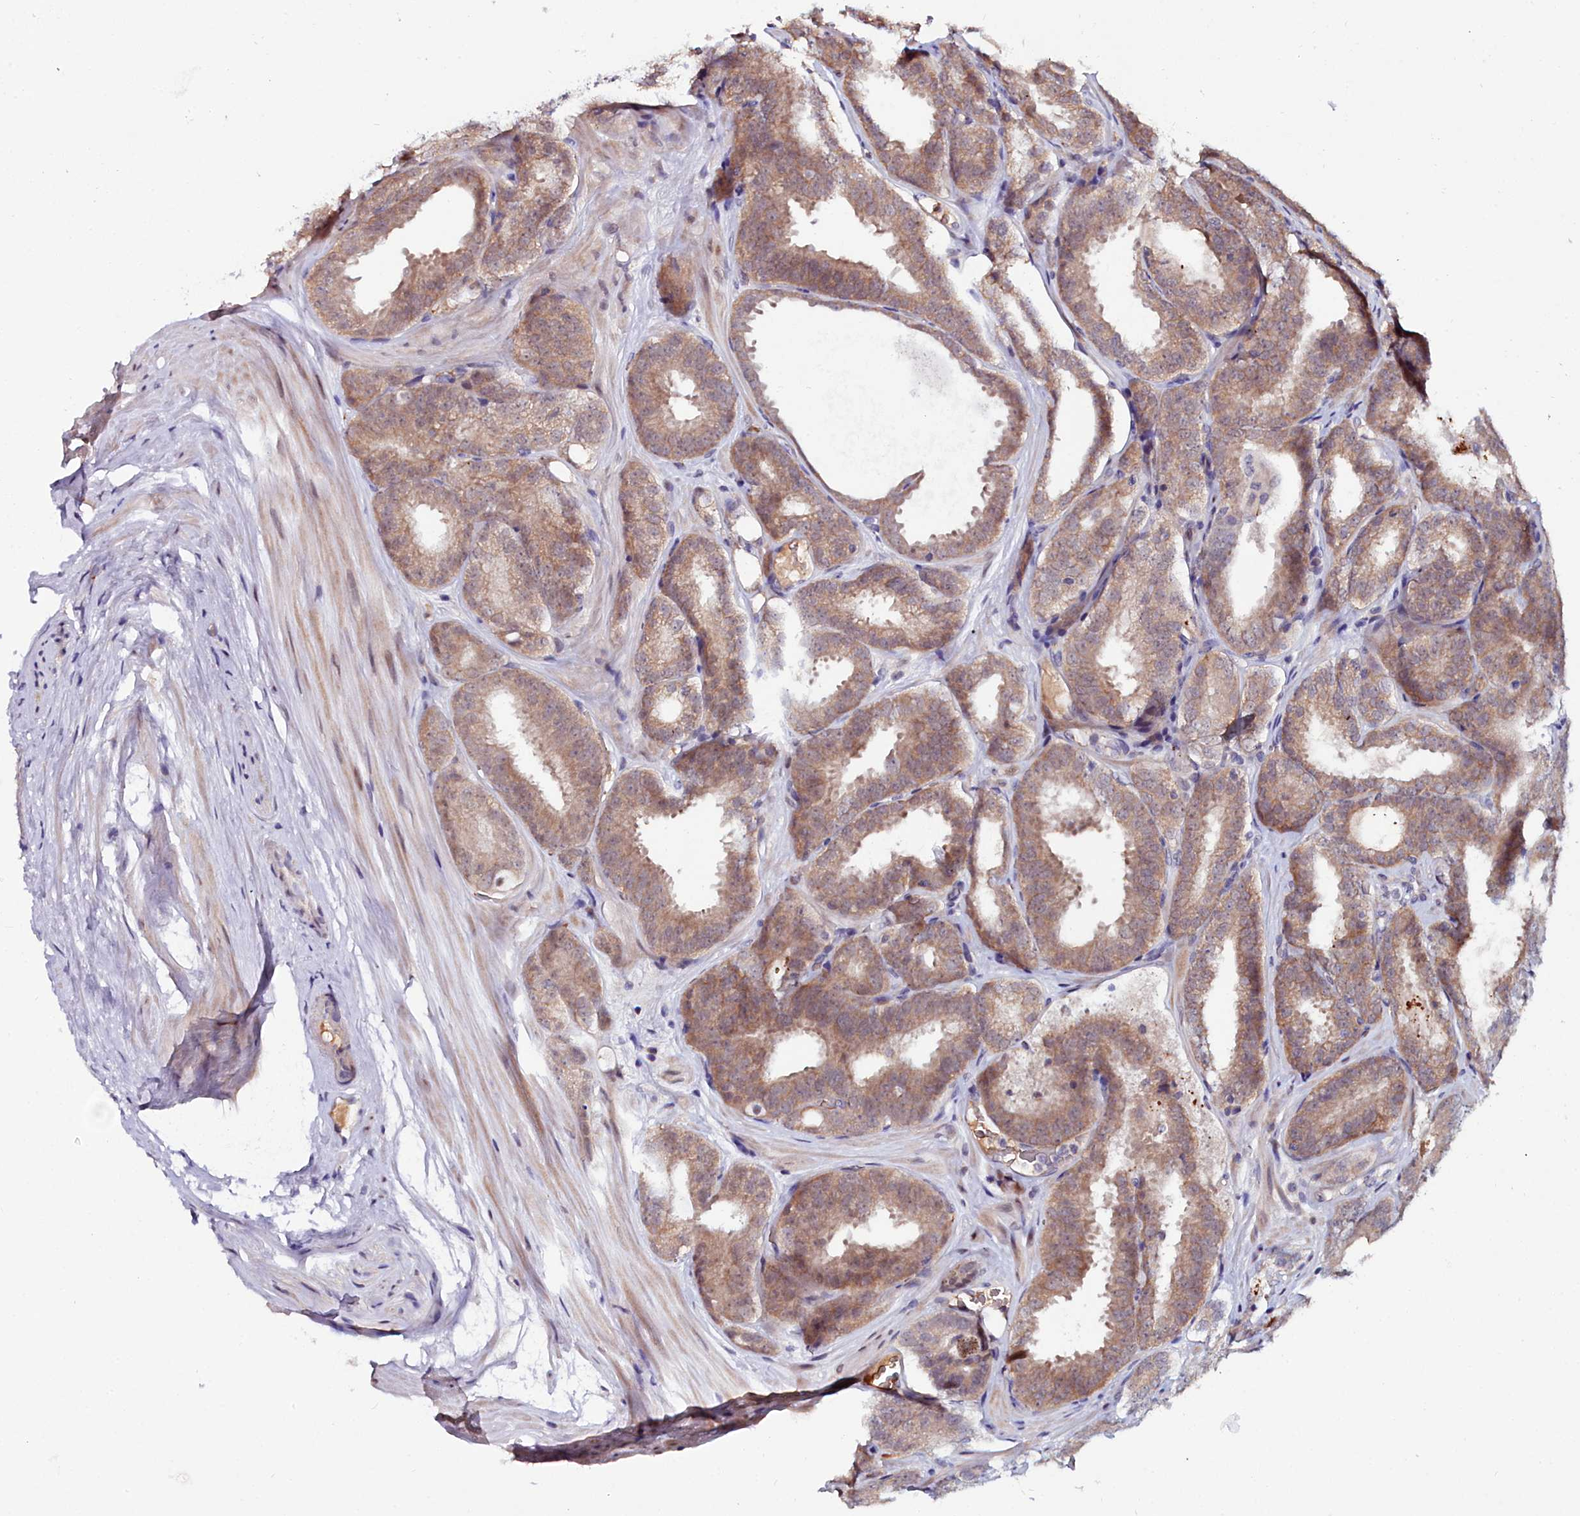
{"staining": {"intensity": "moderate", "quantity": "25%-75%", "location": "cytoplasmic/membranous"}, "tissue": "prostate cancer", "cell_type": "Tumor cells", "image_type": "cancer", "snomed": [{"axis": "morphology", "description": "Adenocarcinoma, High grade"}, {"axis": "topography", "description": "Prostate"}], "caption": "Immunohistochemistry histopathology image of neoplastic tissue: human adenocarcinoma (high-grade) (prostate) stained using immunohistochemistry displays medium levels of moderate protein expression localized specifically in the cytoplasmic/membranous of tumor cells, appearing as a cytoplasmic/membranous brown color.", "gene": "KCTD18", "patient": {"sex": "male", "age": 63}}